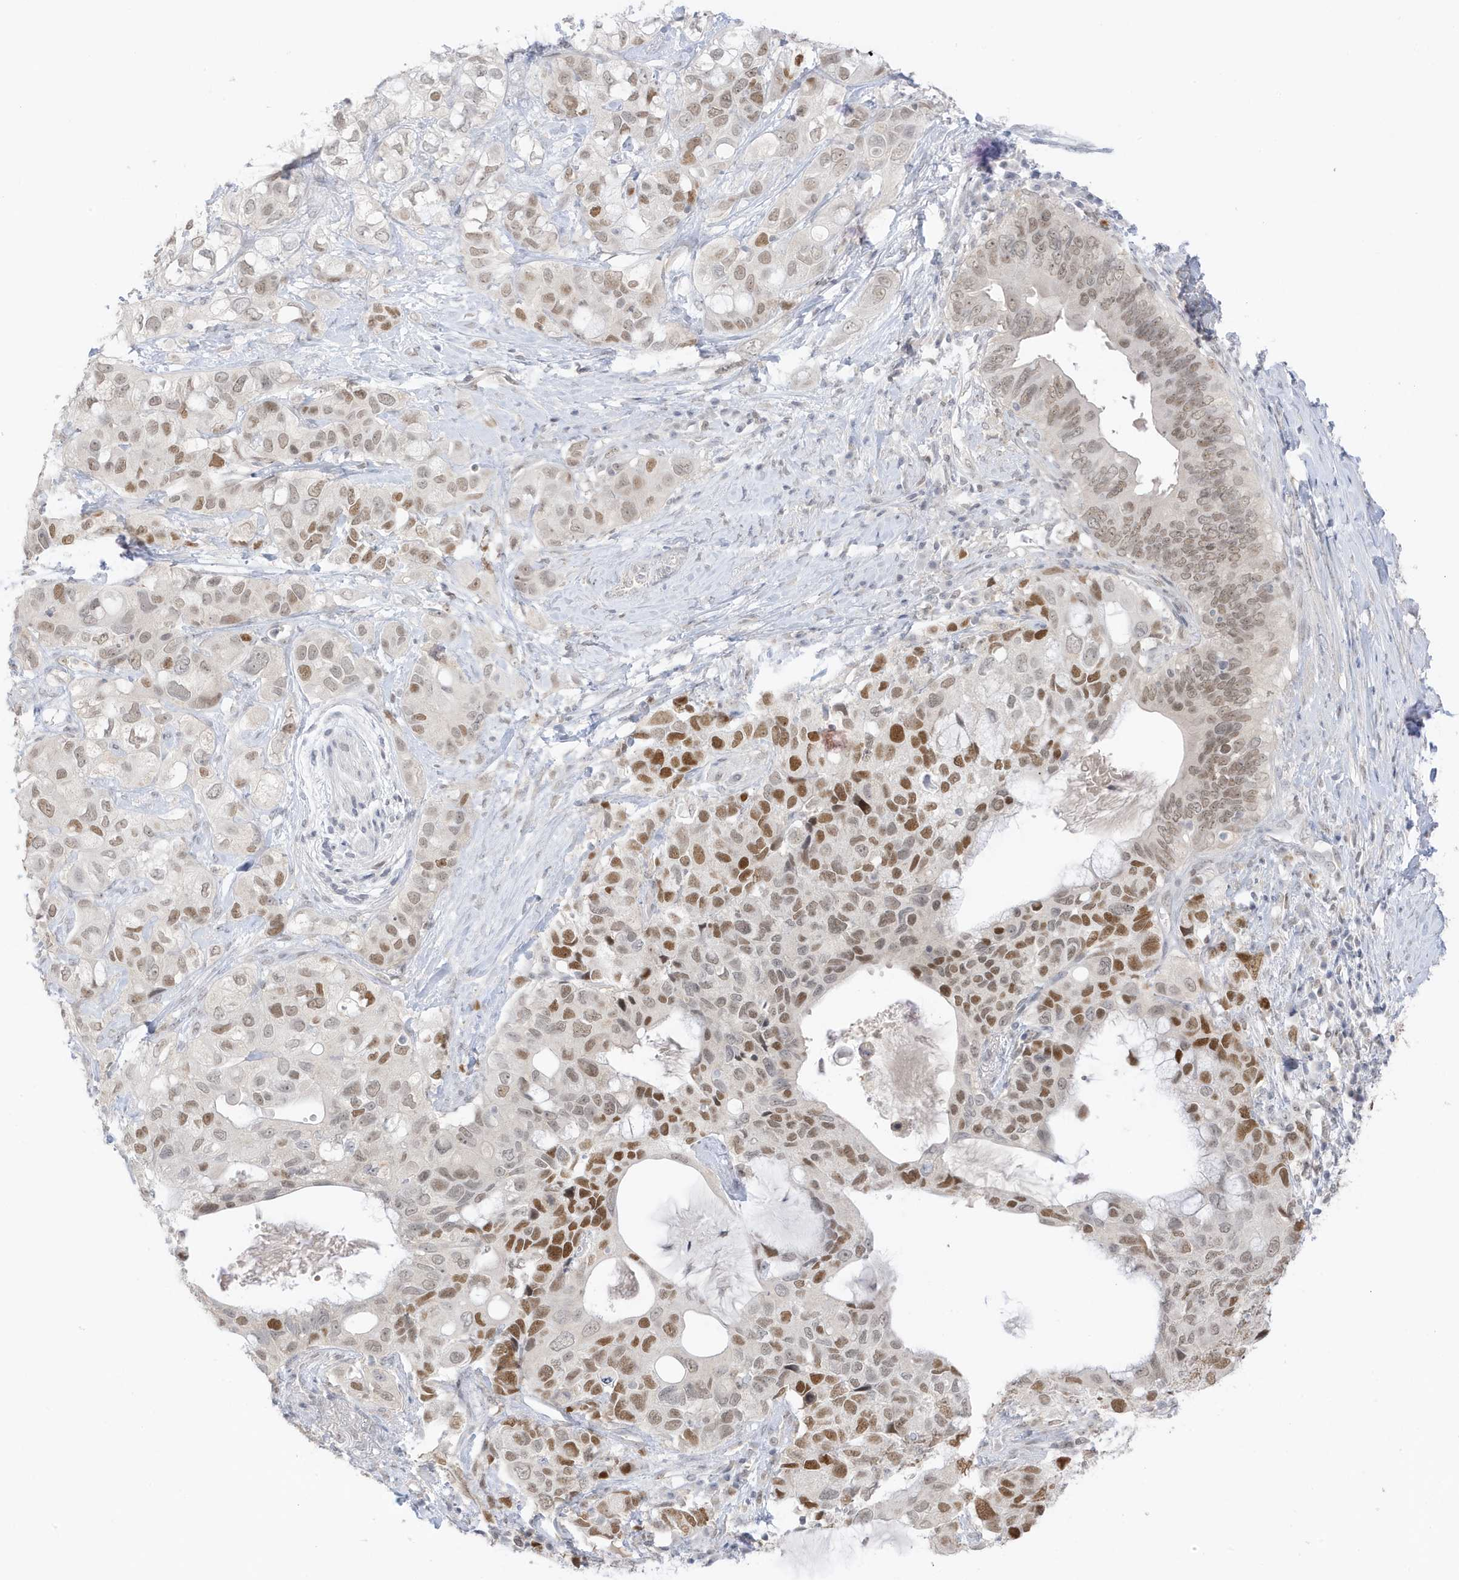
{"staining": {"intensity": "moderate", "quantity": ">75%", "location": "nuclear"}, "tissue": "pancreatic cancer", "cell_type": "Tumor cells", "image_type": "cancer", "snomed": [{"axis": "morphology", "description": "Adenocarcinoma, NOS"}, {"axis": "topography", "description": "Pancreas"}], "caption": "An immunohistochemistry (IHC) photomicrograph of tumor tissue is shown. Protein staining in brown highlights moderate nuclear positivity in pancreatic adenocarcinoma within tumor cells.", "gene": "MSL3", "patient": {"sex": "female", "age": 56}}